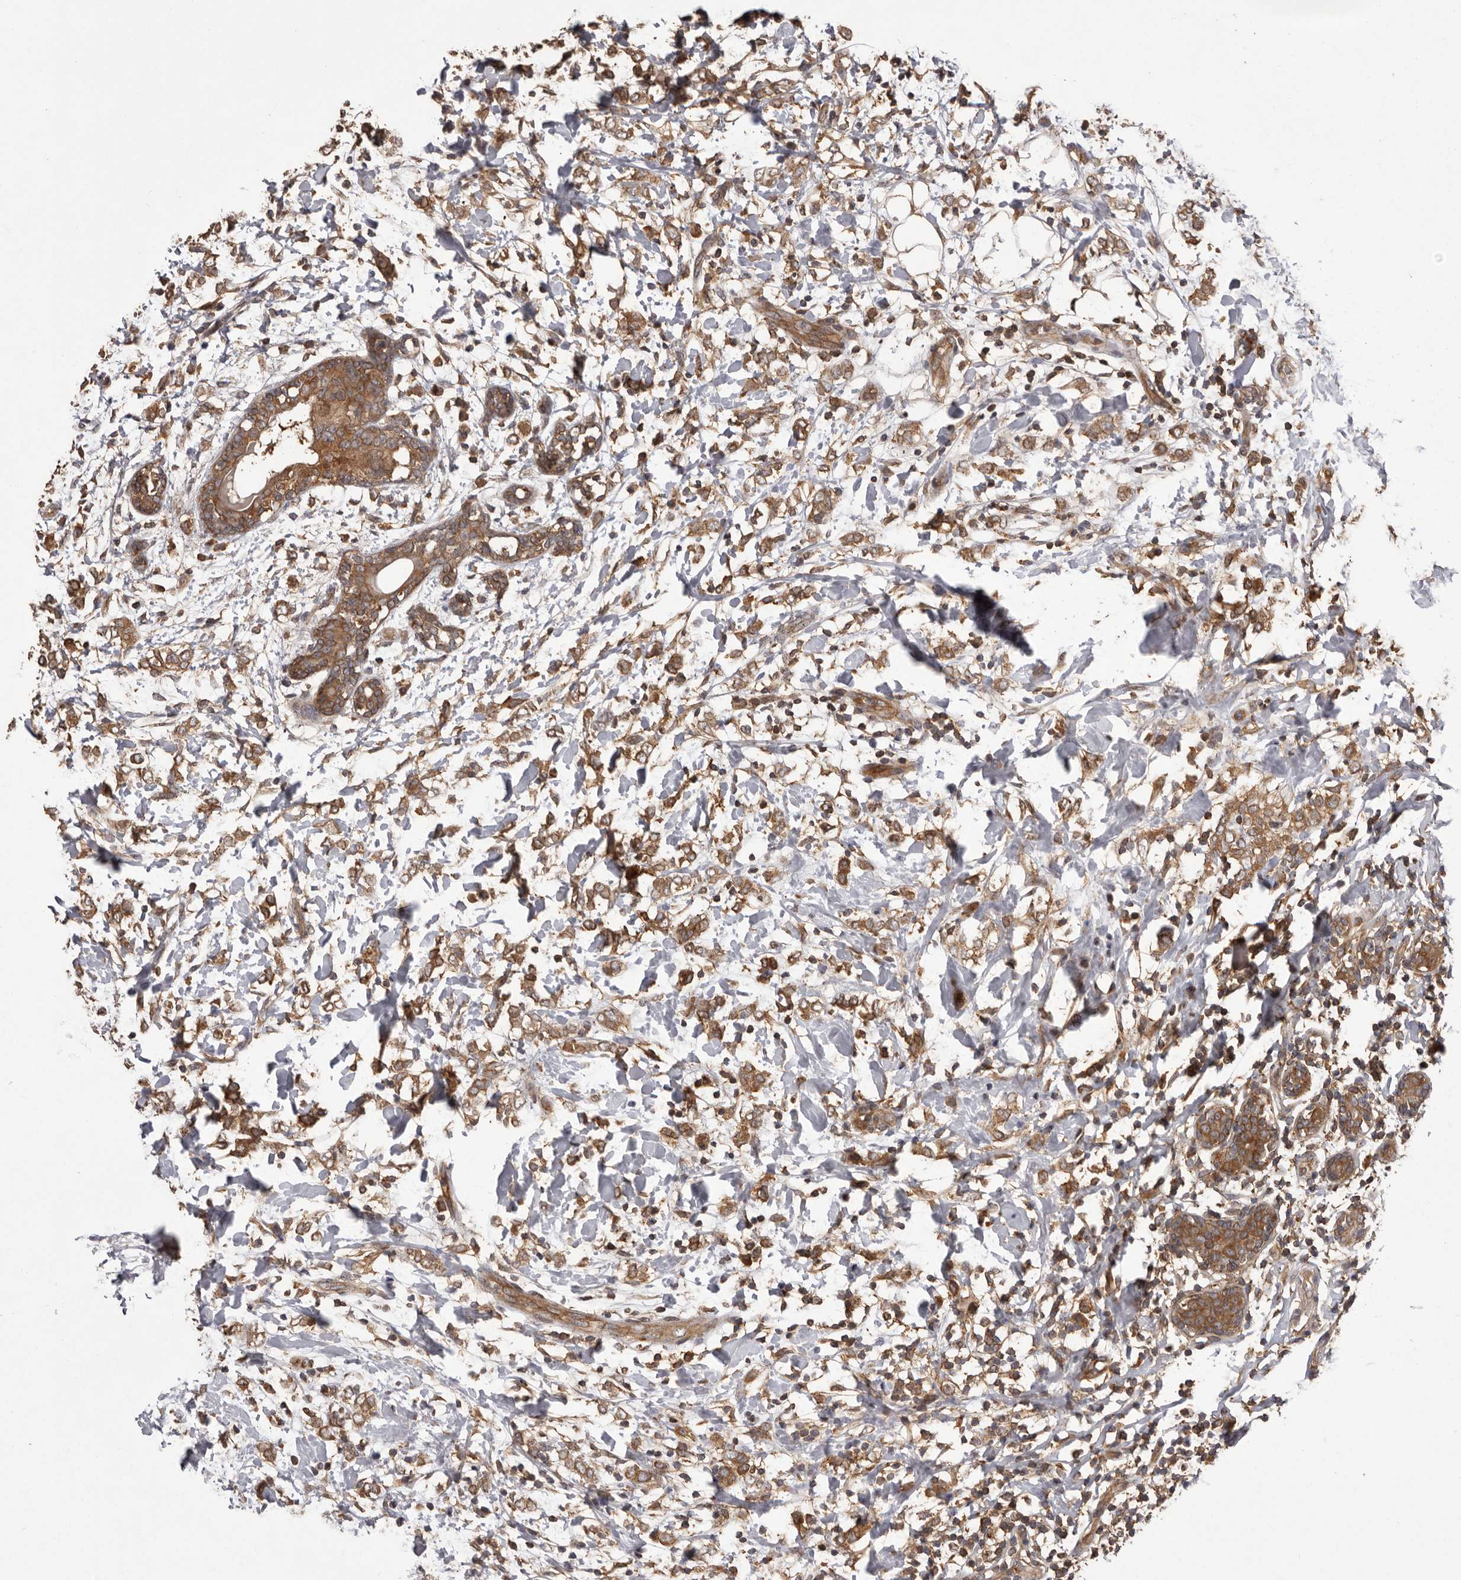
{"staining": {"intensity": "moderate", "quantity": ">75%", "location": "cytoplasmic/membranous"}, "tissue": "breast cancer", "cell_type": "Tumor cells", "image_type": "cancer", "snomed": [{"axis": "morphology", "description": "Normal tissue, NOS"}, {"axis": "morphology", "description": "Lobular carcinoma"}, {"axis": "topography", "description": "Breast"}], "caption": "This image shows IHC staining of human breast lobular carcinoma, with medium moderate cytoplasmic/membranous staining in approximately >75% of tumor cells.", "gene": "SLC22A3", "patient": {"sex": "female", "age": 47}}